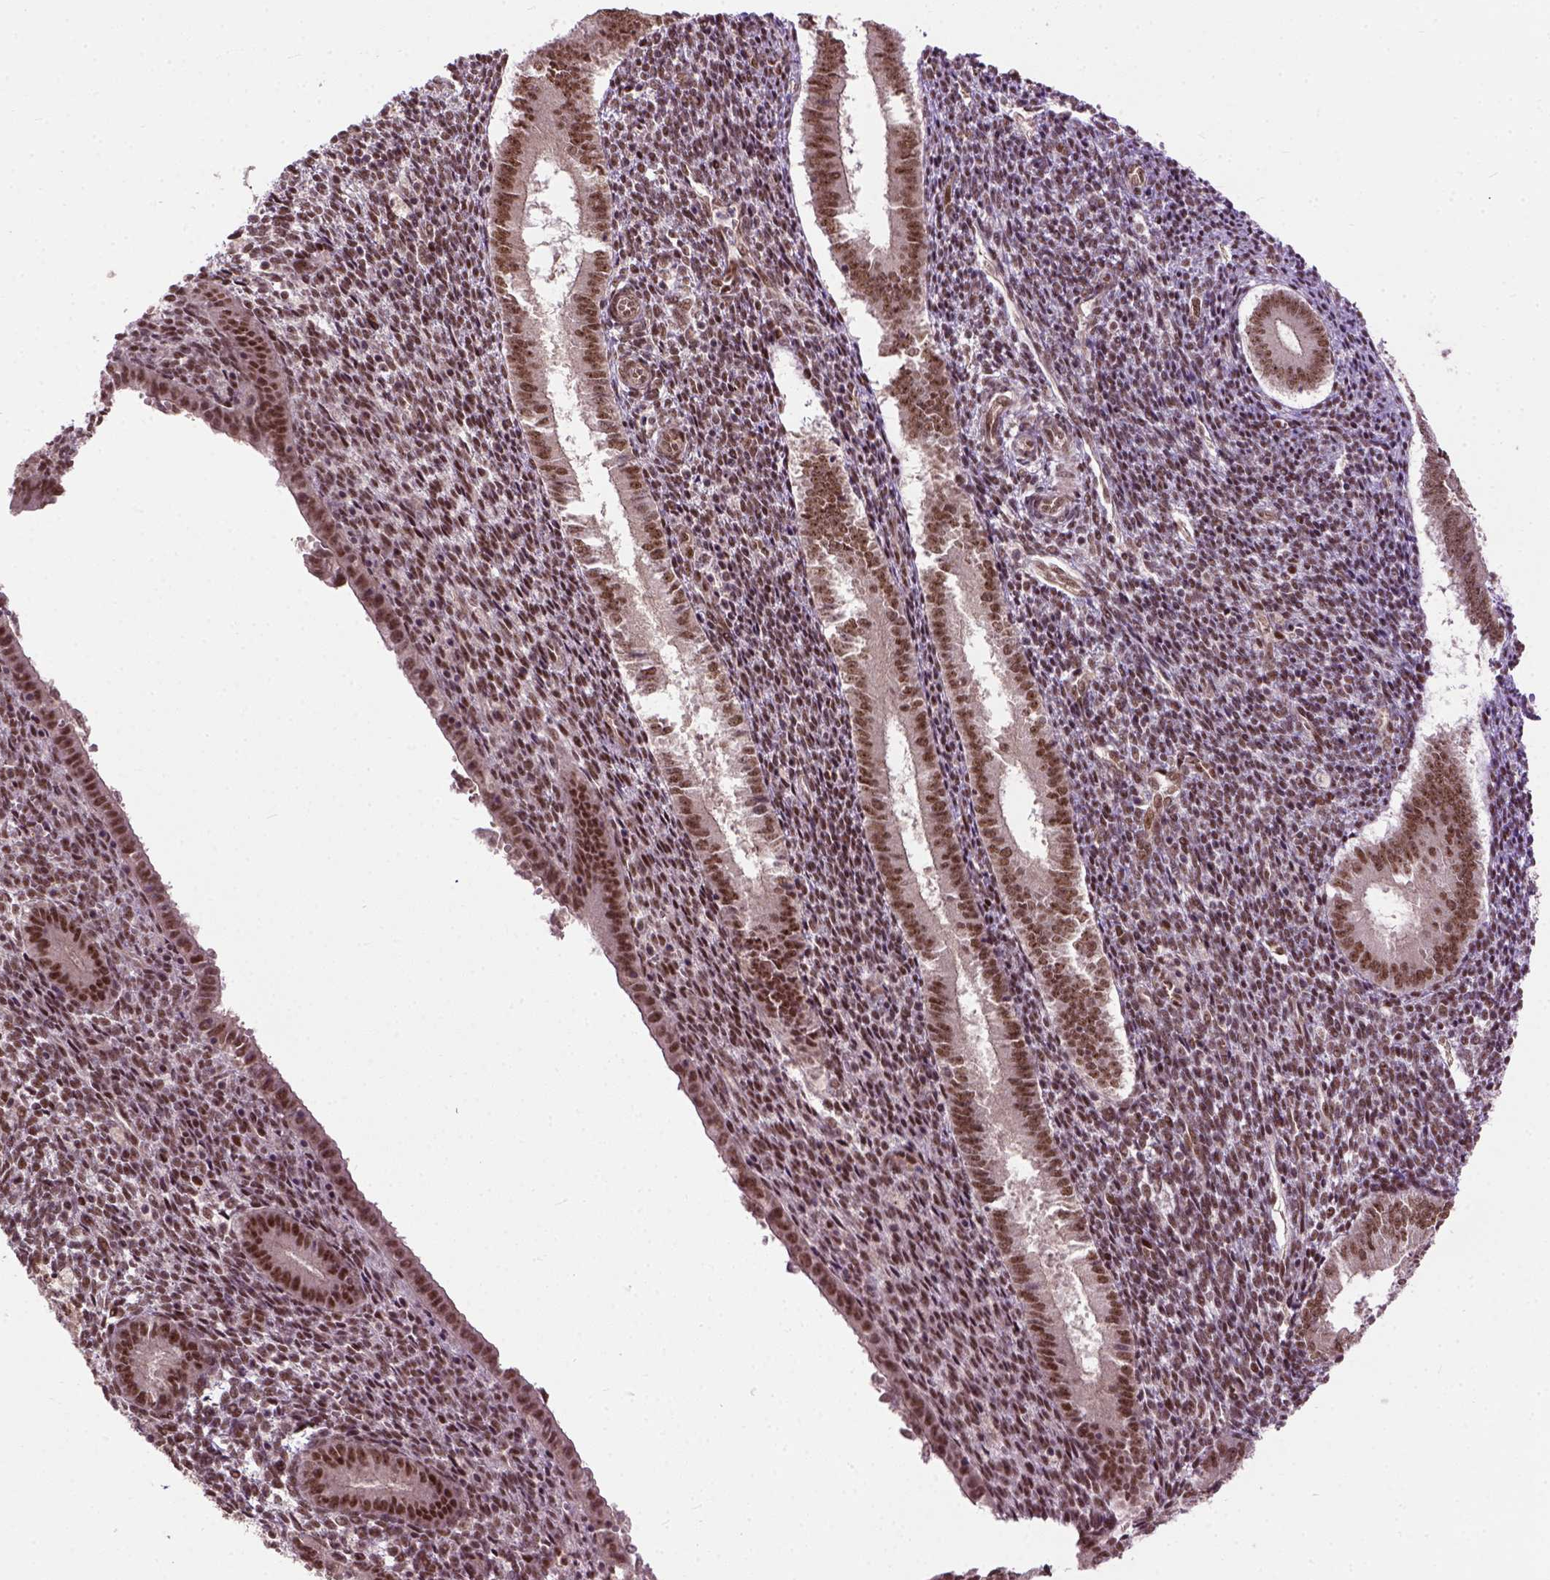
{"staining": {"intensity": "strong", "quantity": "25%-75%", "location": "nuclear"}, "tissue": "endometrium", "cell_type": "Cells in endometrial stroma", "image_type": "normal", "snomed": [{"axis": "morphology", "description": "Normal tissue, NOS"}, {"axis": "topography", "description": "Endometrium"}], "caption": "A high amount of strong nuclear positivity is present in approximately 25%-75% of cells in endometrial stroma in normal endometrium.", "gene": "ZNF630", "patient": {"sex": "female", "age": 25}}